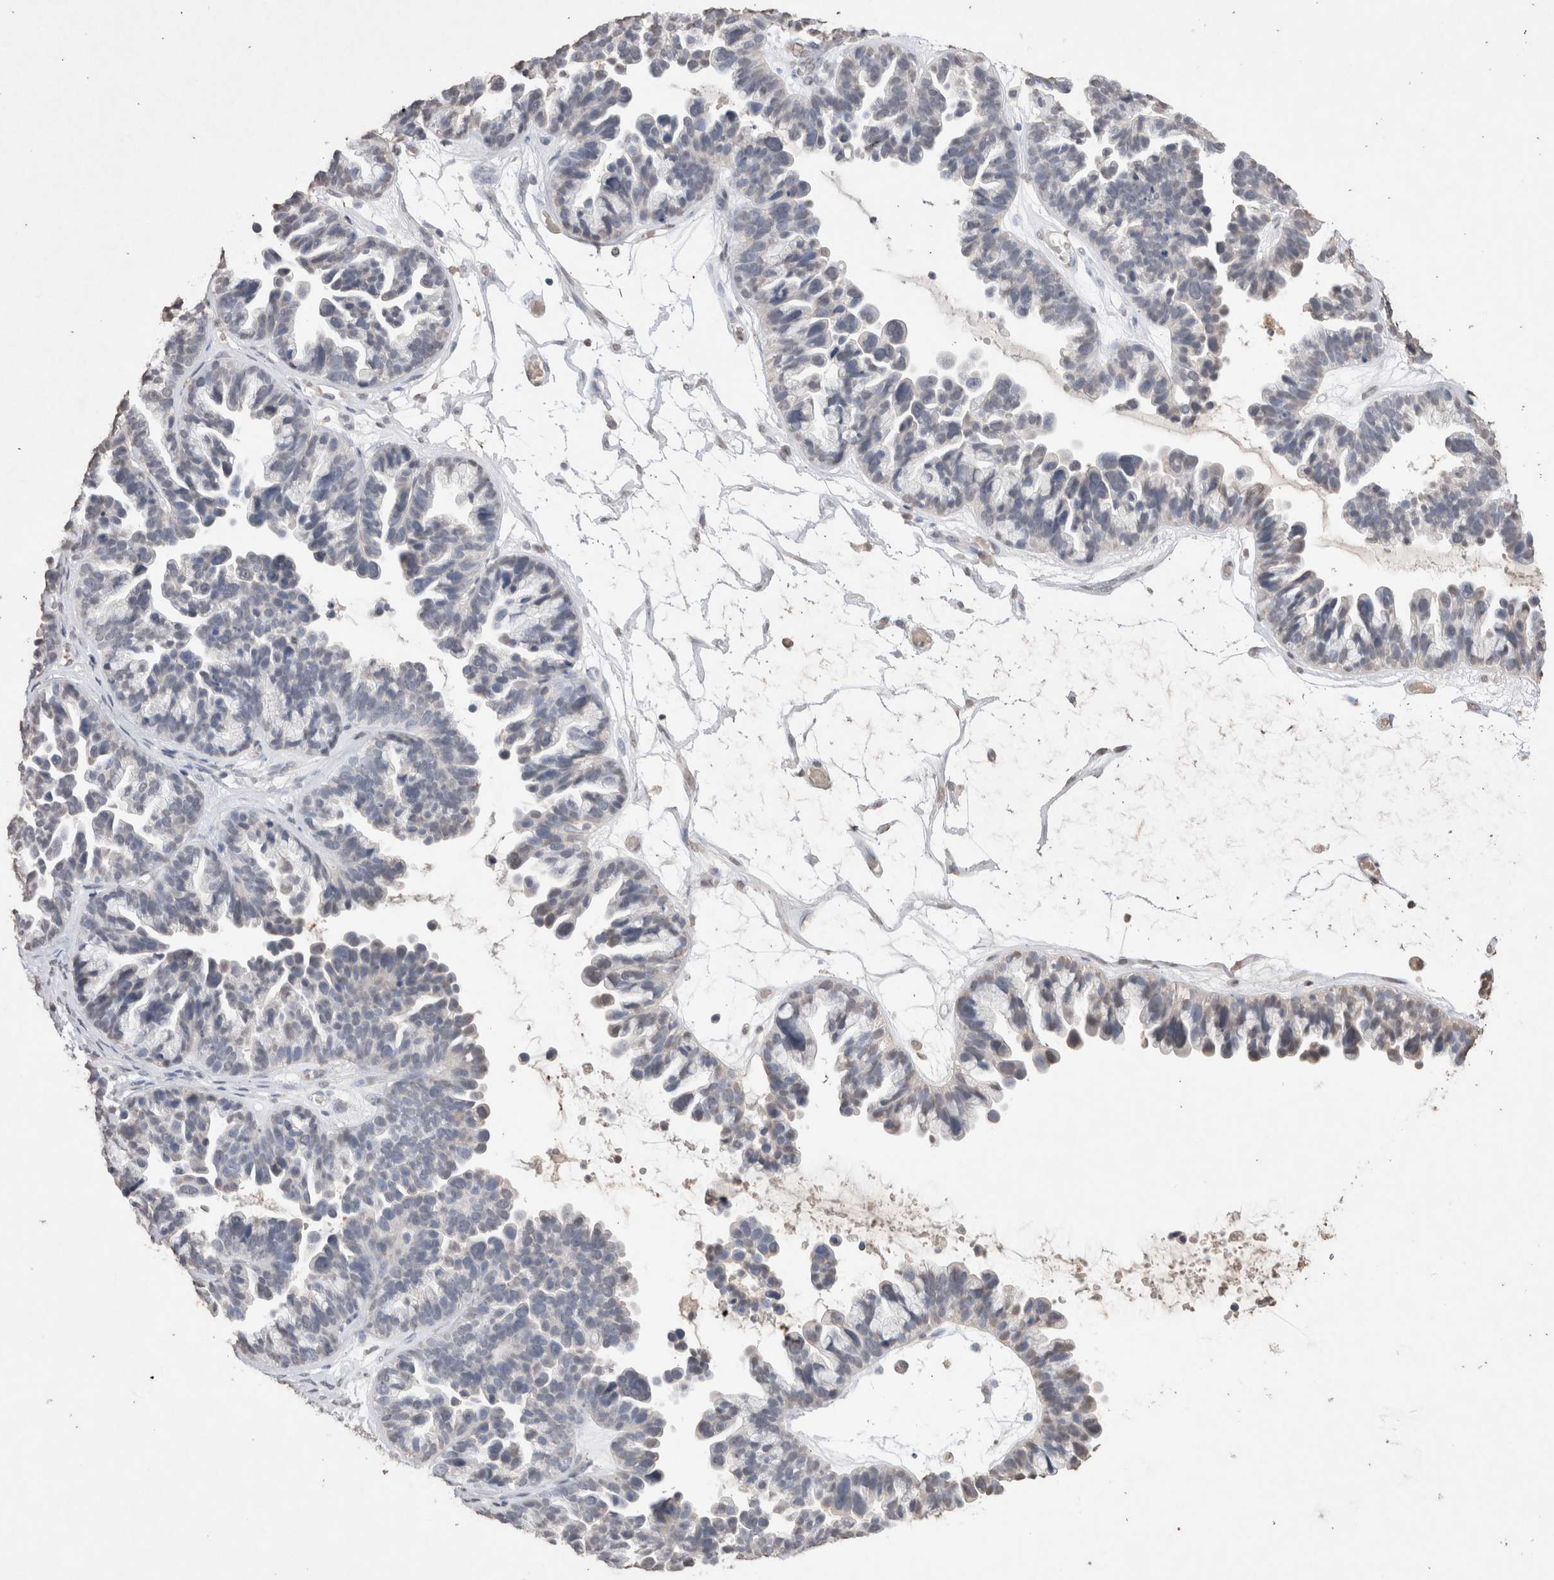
{"staining": {"intensity": "negative", "quantity": "none", "location": "none"}, "tissue": "ovarian cancer", "cell_type": "Tumor cells", "image_type": "cancer", "snomed": [{"axis": "morphology", "description": "Cystadenocarcinoma, serous, NOS"}, {"axis": "topography", "description": "Ovary"}], "caption": "Immunohistochemistry photomicrograph of neoplastic tissue: ovarian serous cystadenocarcinoma stained with DAB (3,3'-diaminobenzidine) displays no significant protein expression in tumor cells.", "gene": "LGALS2", "patient": {"sex": "female", "age": 56}}